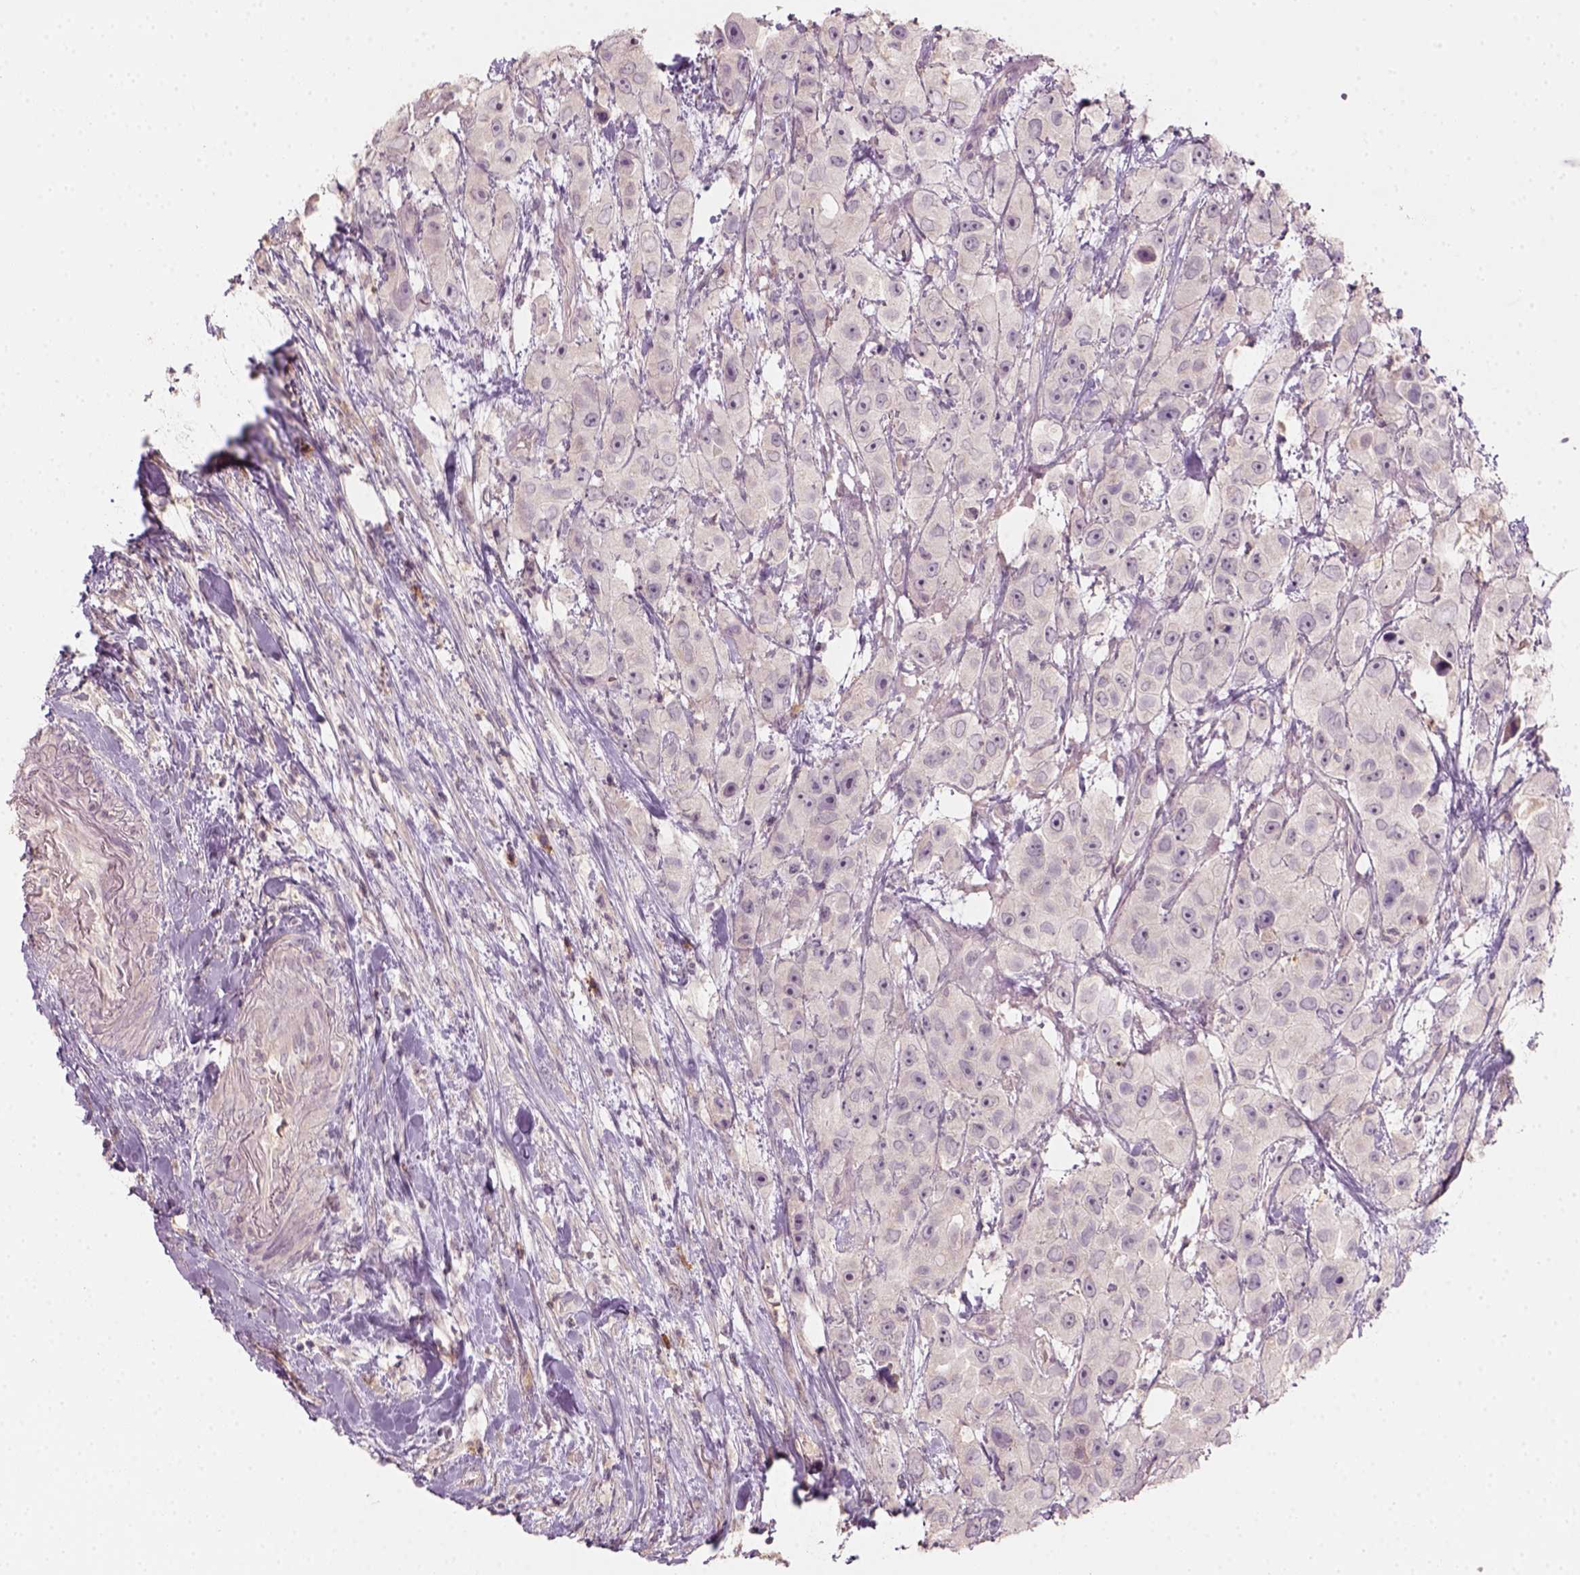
{"staining": {"intensity": "negative", "quantity": "none", "location": "none"}, "tissue": "urothelial cancer", "cell_type": "Tumor cells", "image_type": "cancer", "snomed": [{"axis": "morphology", "description": "Urothelial carcinoma, High grade"}, {"axis": "topography", "description": "Urinary bladder"}], "caption": "Protein analysis of urothelial cancer reveals no significant staining in tumor cells. (Brightfield microscopy of DAB (3,3'-diaminobenzidine) IHC at high magnification).", "gene": "AQP9", "patient": {"sex": "male", "age": 79}}